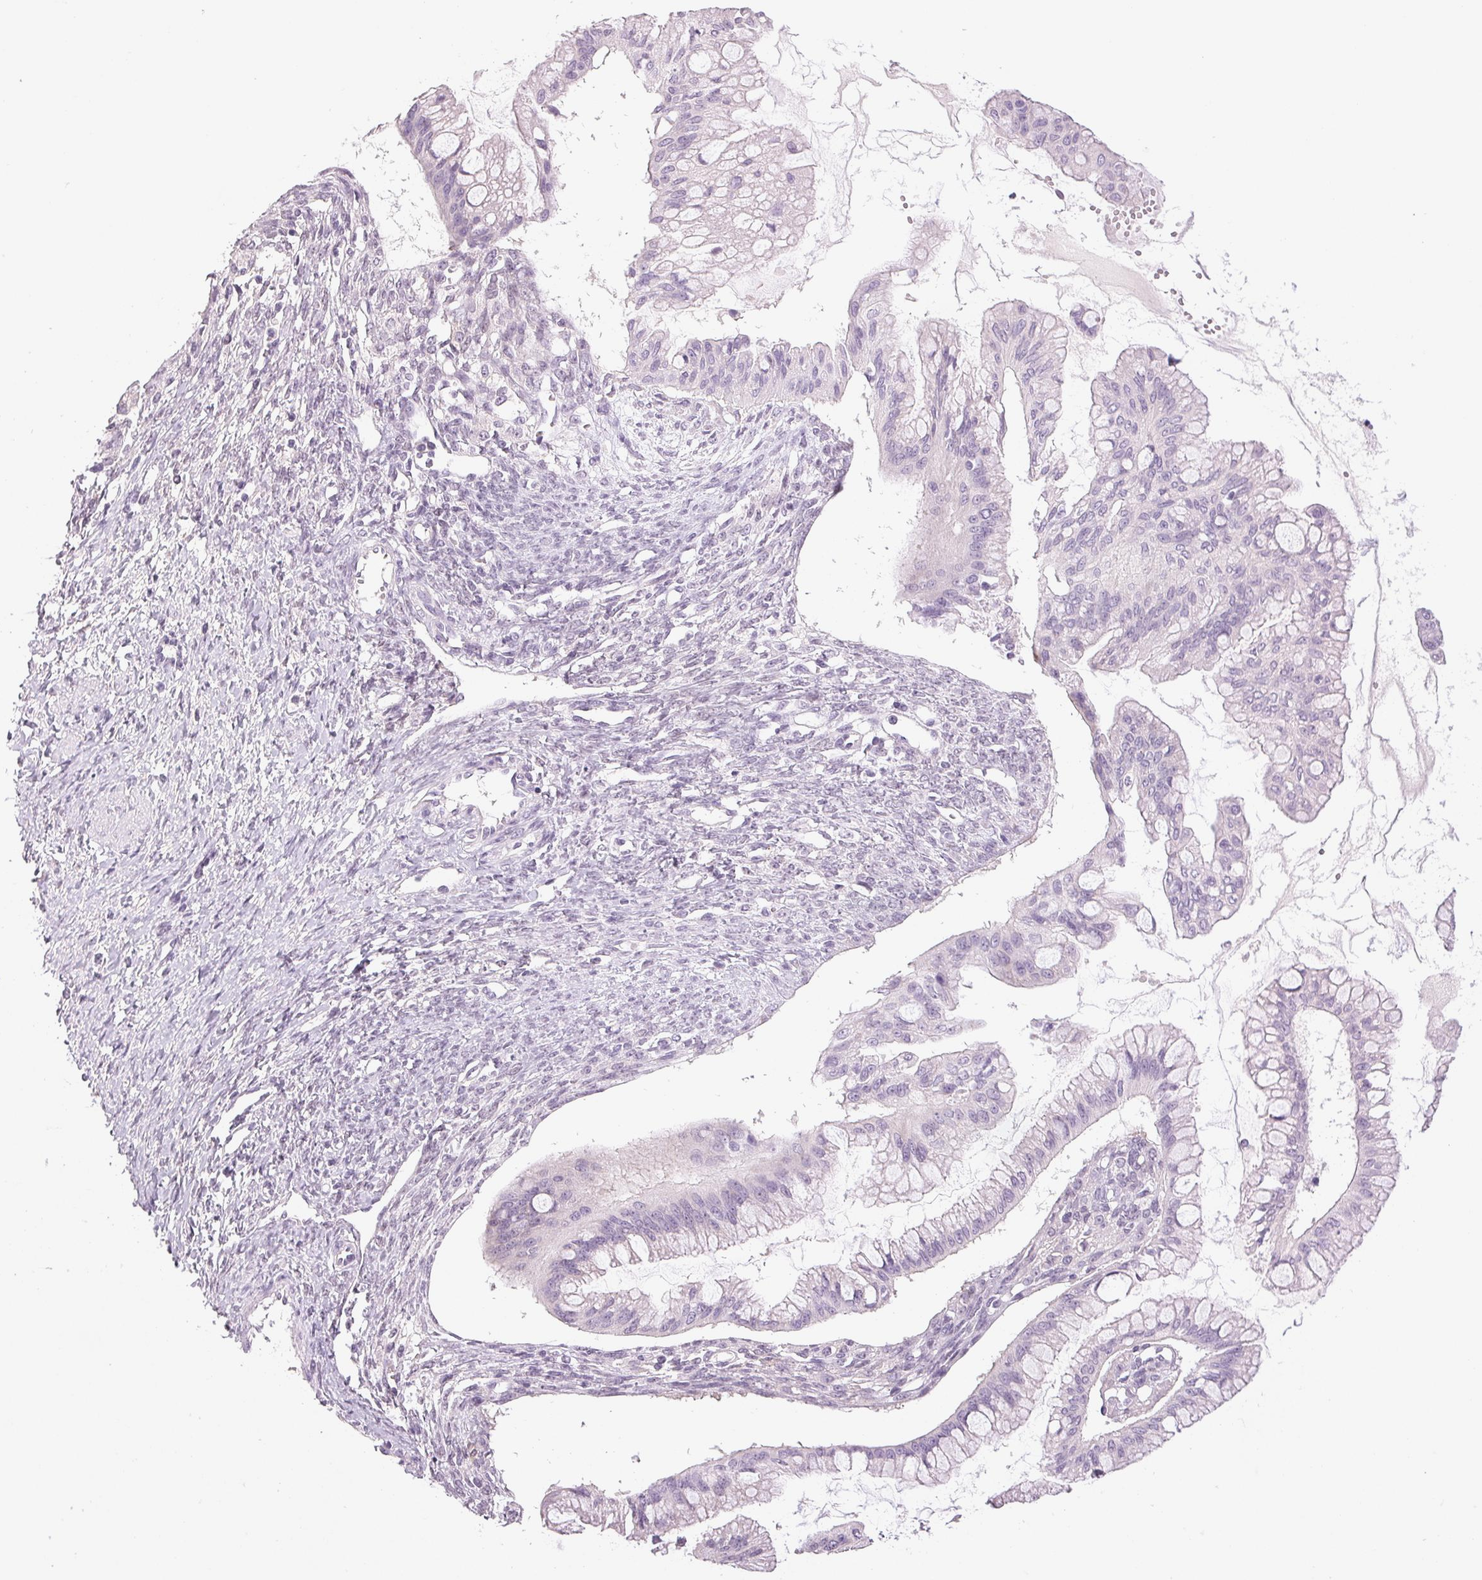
{"staining": {"intensity": "negative", "quantity": "none", "location": "none"}, "tissue": "ovarian cancer", "cell_type": "Tumor cells", "image_type": "cancer", "snomed": [{"axis": "morphology", "description": "Cystadenocarcinoma, mucinous, NOS"}, {"axis": "topography", "description": "Ovary"}], "caption": "High magnification brightfield microscopy of mucinous cystadenocarcinoma (ovarian) stained with DAB (brown) and counterstained with hematoxylin (blue): tumor cells show no significant staining.", "gene": "DNAJC6", "patient": {"sex": "female", "age": 73}}